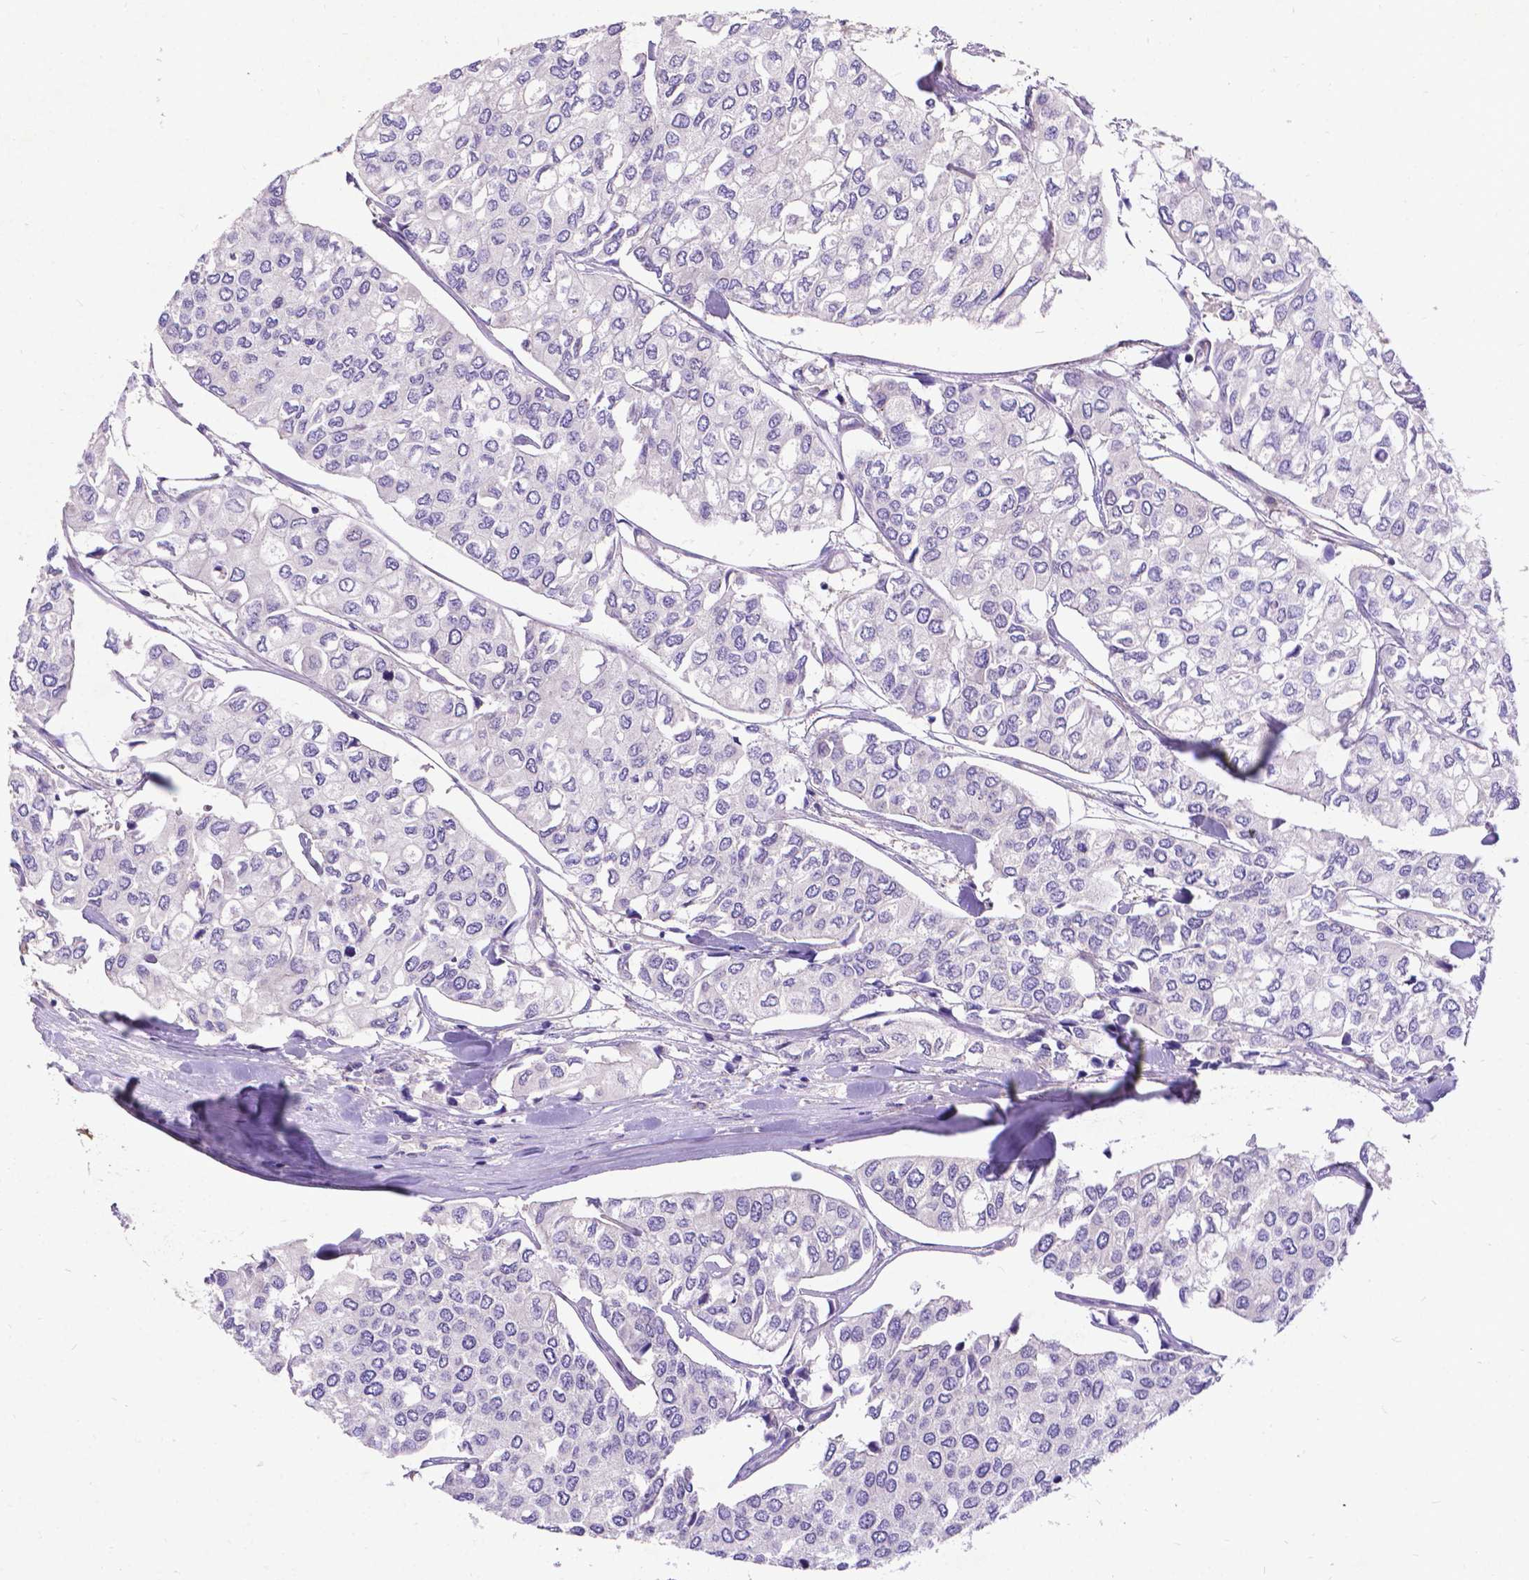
{"staining": {"intensity": "negative", "quantity": "none", "location": "none"}, "tissue": "urothelial cancer", "cell_type": "Tumor cells", "image_type": "cancer", "snomed": [{"axis": "morphology", "description": "Urothelial carcinoma, High grade"}, {"axis": "topography", "description": "Urinary bladder"}], "caption": "Urothelial cancer was stained to show a protein in brown. There is no significant positivity in tumor cells. Nuclei are stained in blue.", "gene": "DENND6A", "patient": {"sex": "male", "age": 73}}